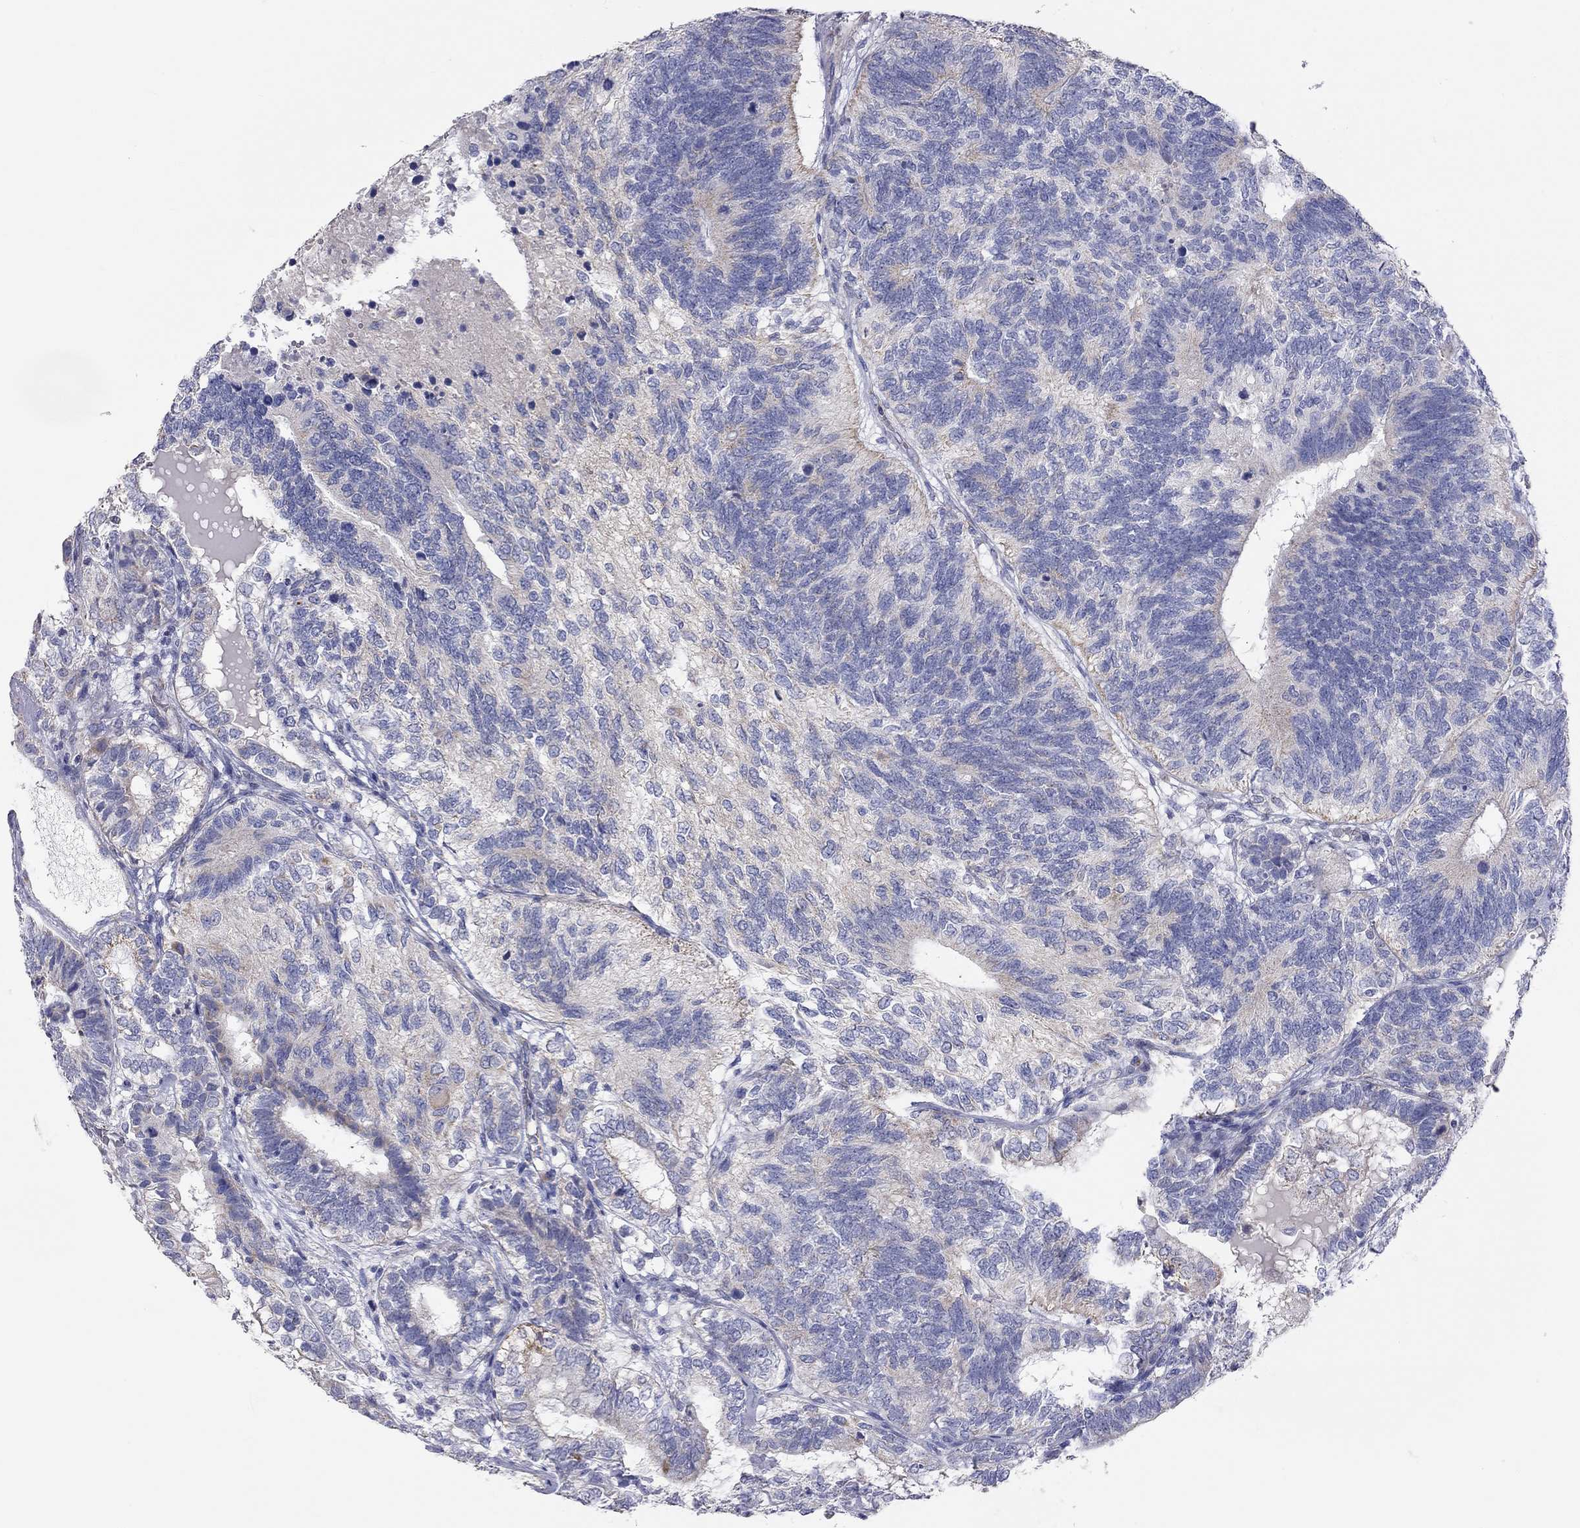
{"staining": {"intensity": "negative", "quantity": "none", "location": "none"}, "tissue": "testis cancer", "cell_type": "Tumor cells", "image_type": "cancer", "snomed": [{"axis": "morphology", "description": "Seminoma, NOS"}, {"axis": "morphology", "description": "Carcinoma, Embryonal, NOS"}, {"axis": "topography", "description": "Testis"}], "caption": "The IHC micrograph has no significant staining in tumor cells of testis cancer tissue.", "gene": "RCAN1", "patient": {"sex": "male", "age": 41}}